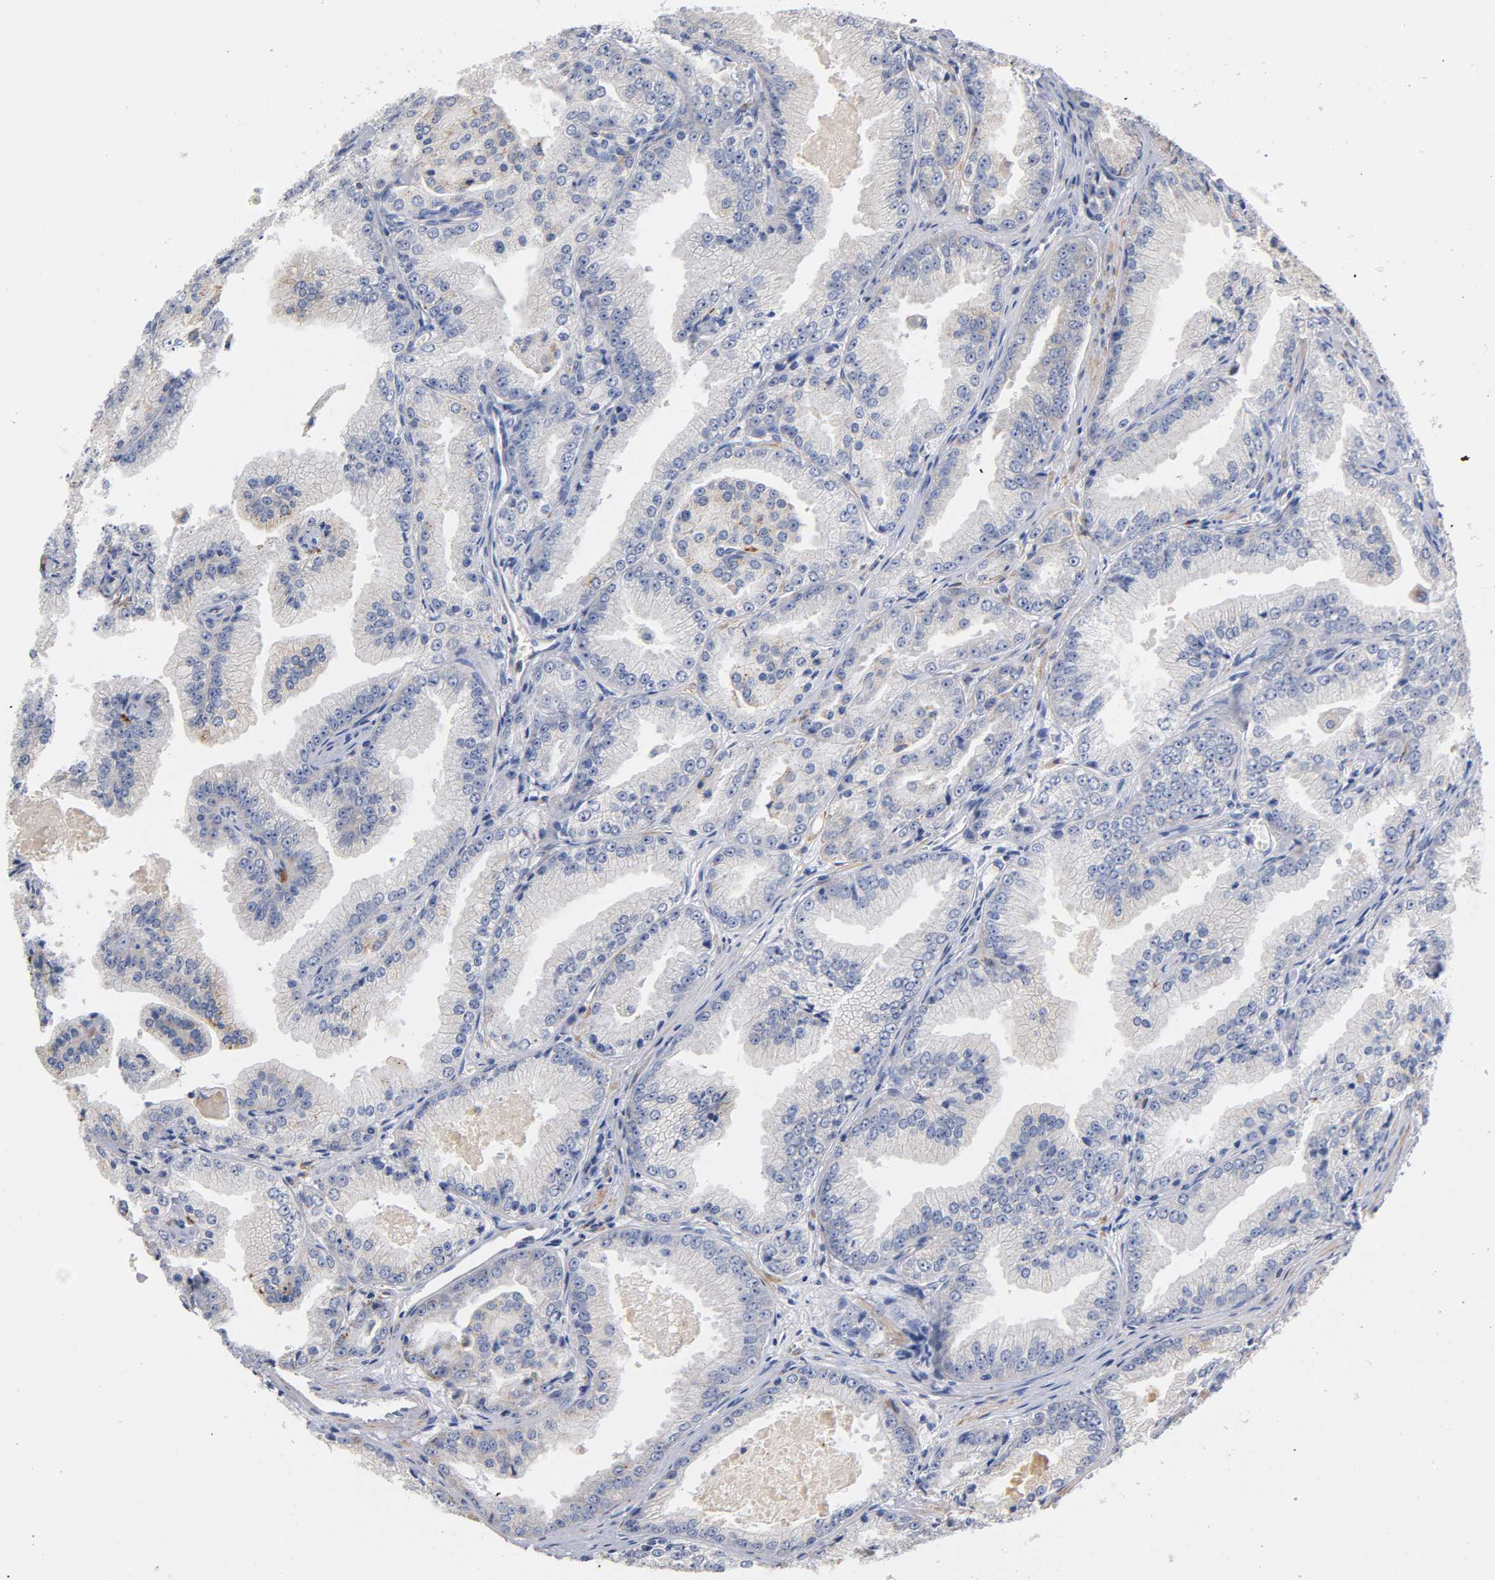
{"staining": {"intensity": "negative", "quantity": "none", "location": "none"}, "tissue": "prostate cancer", "cell_type": "Tumor cells", "image_type": "cancer", "snomed": [{"axis": "morphology", "description": "Adenocarcinoma, High grade"}, {"axis": "topography", "description": "Prostate"}], "caption": "High magnification brightfield microscopy of high-grade adenocarcinoma (prostate) stained with DAB (brown) and counterstained with hematoxylin (blue): tumor cells show no significant expression. (DAB (3,3'-diaminobenzidine) immunohistochemistry (IHC), high magnification).", "gene": "SEMA5A", "patient": {"sex": "male", "age": 61}}